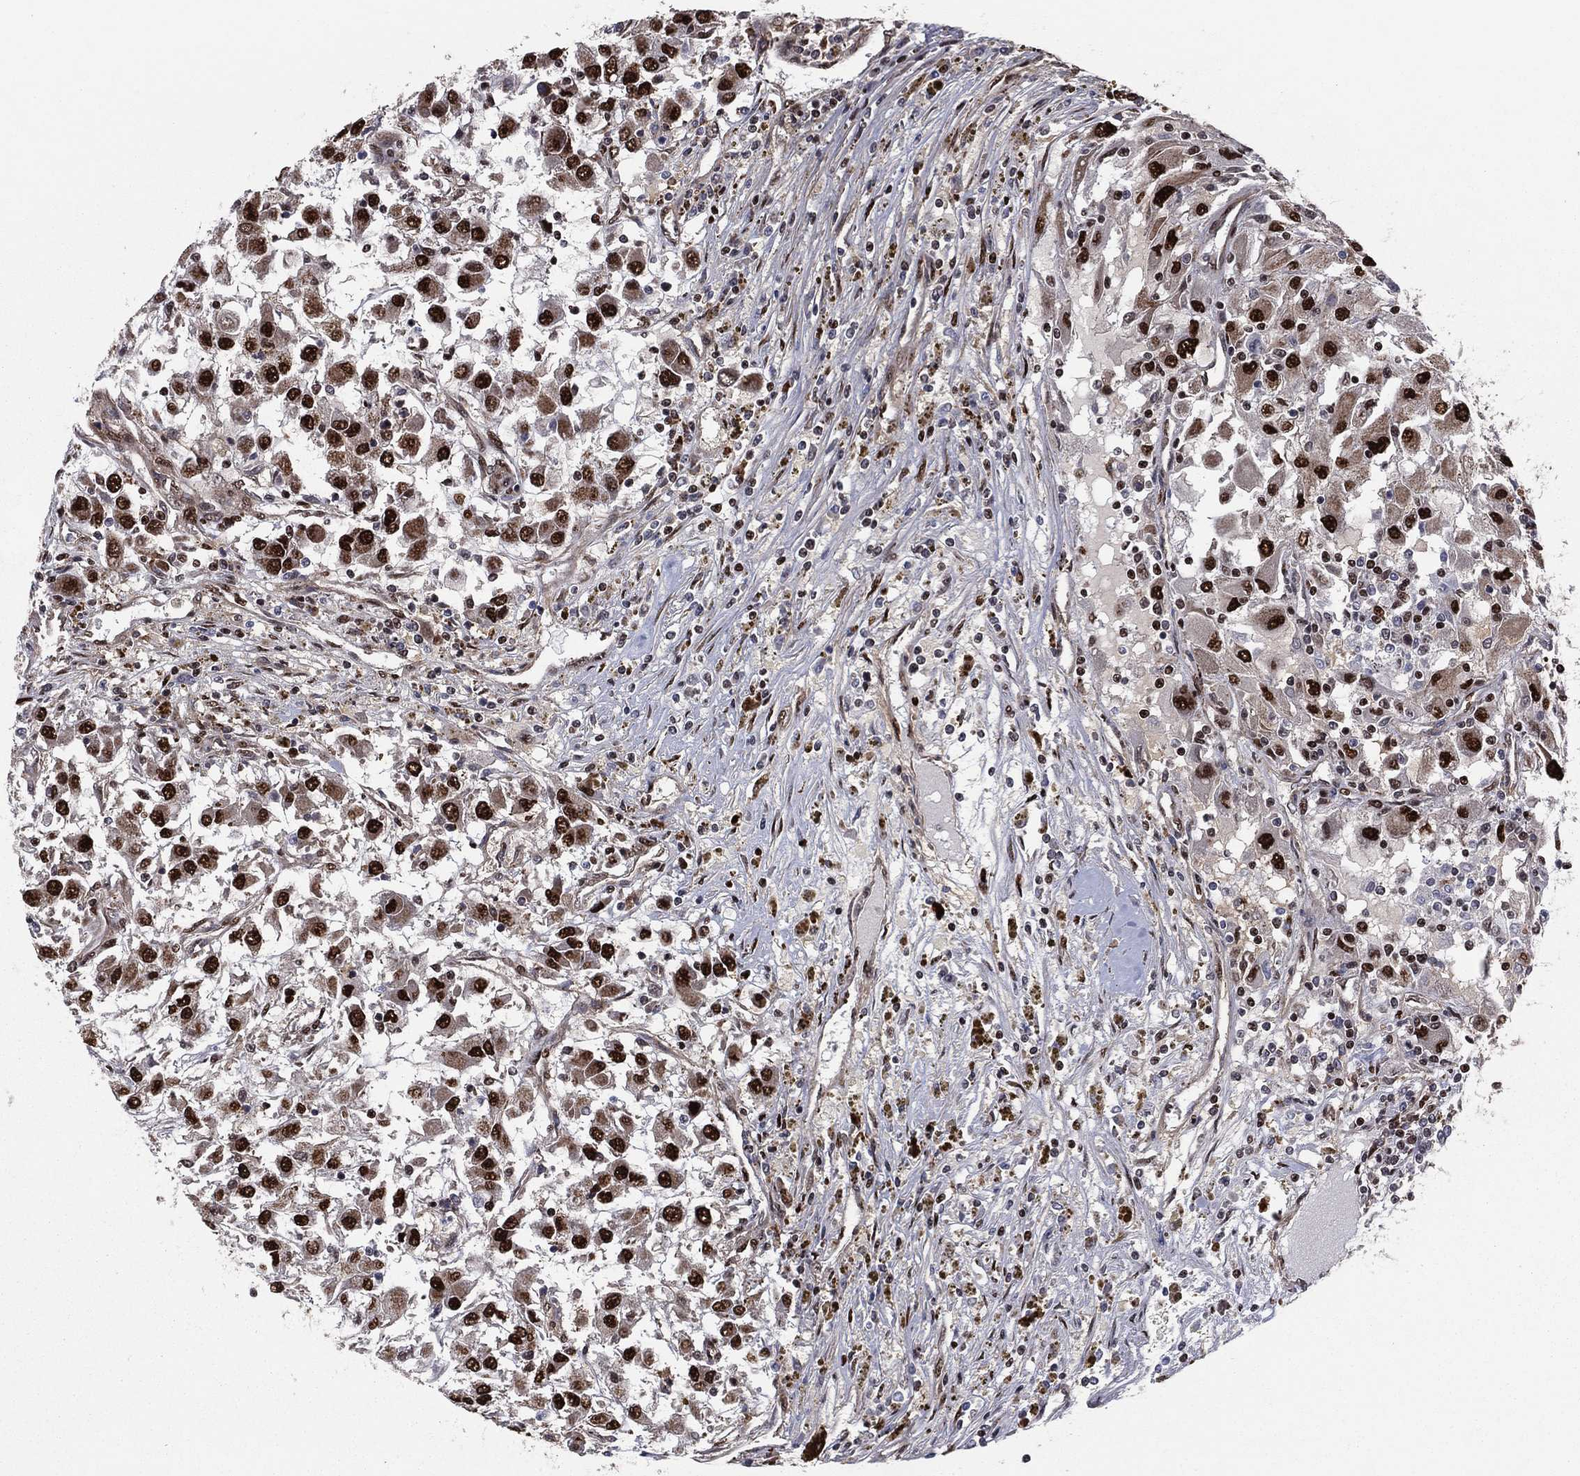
{"staining": {"intensity": "strong", "quantity": ">75%", "location": "nuclear"}, "tissue": "renal cancer", "cell_type": "Tumor cells", "image_type": "cancer", "snomed": [{"axis": "morphology", "description": "Adenocarcinoma, NOS"}, {"axis": "topography", "description": "Kidney"}], "caption": "This histopathology image reveals immunohistochemistry (IHC) staining of renal adenocarcinoma, with high strong nuclear positivity in approximately >75% of tumor cells.", "gene": "TP53BP1", "patient": {"sex": "female", "age": 67}}